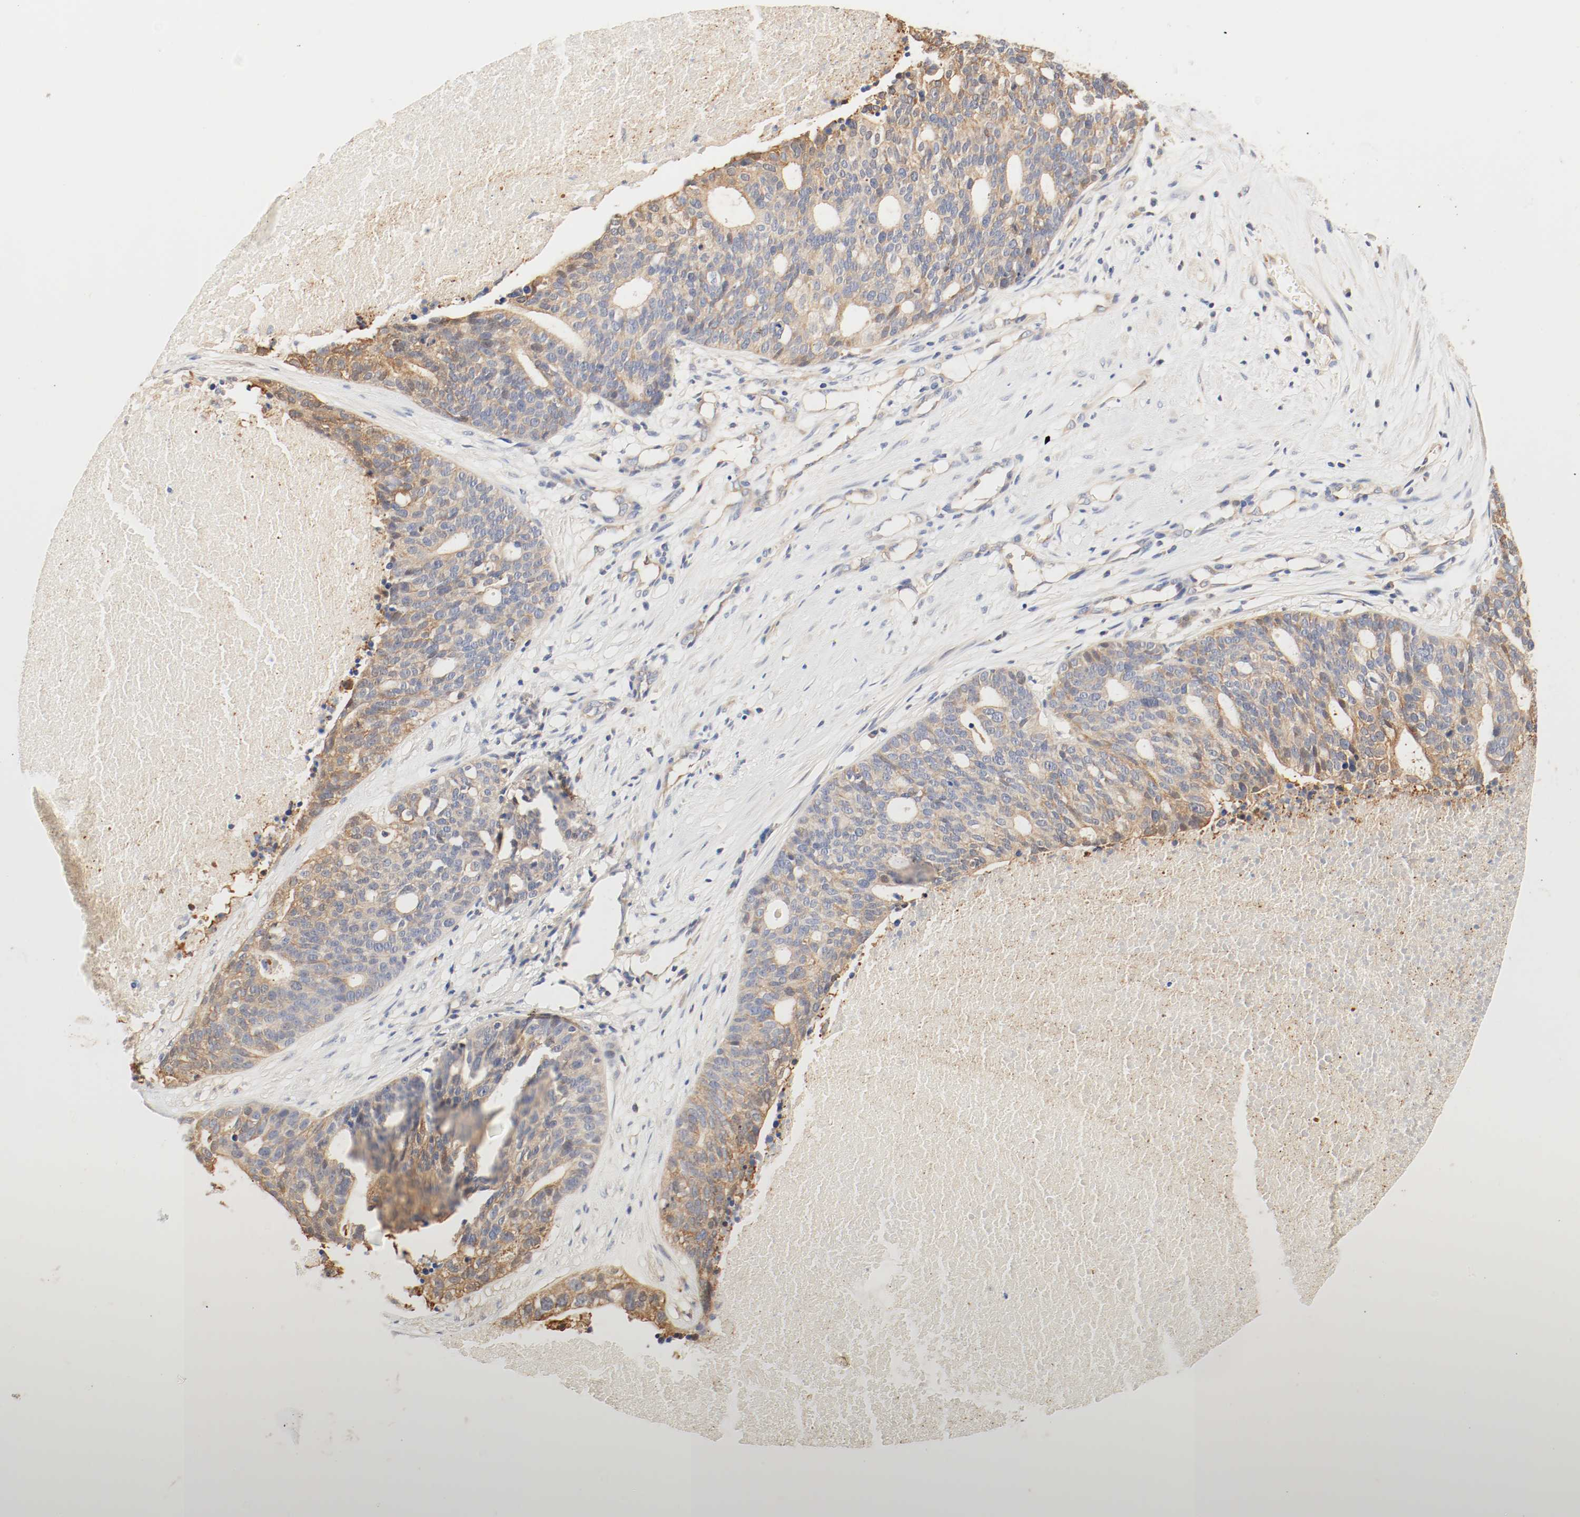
{"staining": {"intensity": "moderate", "quantity": ">75%", "location": "cytoplasmic/membranous"}, "tissue": "ovarian cancer", "cell_type": "Tumor cells", "image_type": "cancer", "snomed": [{"axis": "morphology", "description": "Cystadenocarcinoma, serous, NOS"}, {"axis": "topography", "description": "Ovary"}], "caption": "IHC of human ovarian cancer shows medium levels of moderate cytoplasmic/membranous expression in approximately >75% of tumor cells.", "gene": "GIT1", "patient": {"sex": "female", "age": 59}}